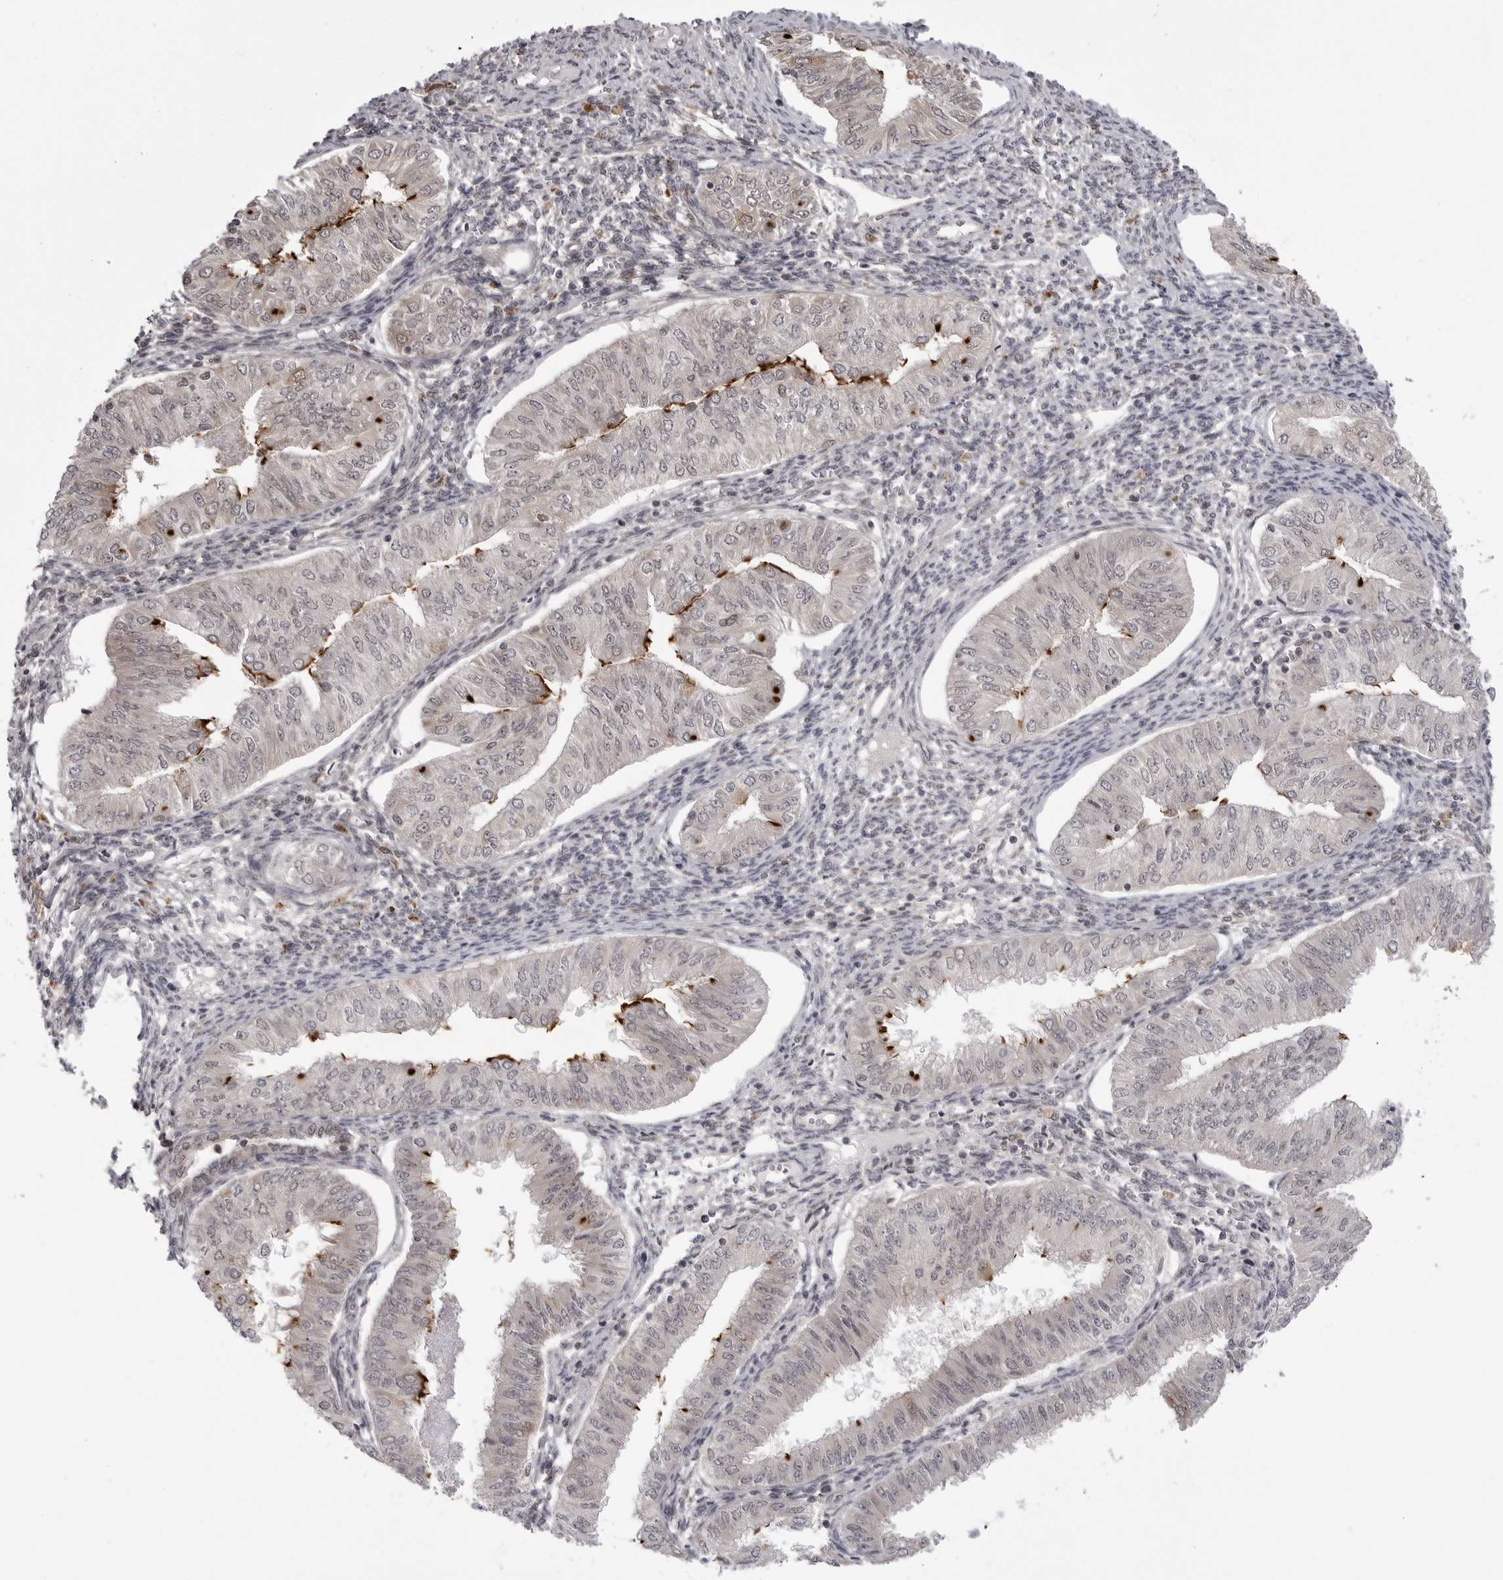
{"staining": {"intensity": "negative", "quantity": "none", "location": "none"}, "tissue": "endometrial cancer", "cell_type": "Tumor cells", "image_type": "cancer", "snomed": [{"axis": "morphology", "description": "Normal tissue, NOS"}, {"axis": "morphology", "description": "Adenocarcinoma, NOS"}, {"axis": "topography", "description": "Endometrium"}], "caption": "Human endometrial adenocarcinoma stained for a protein using IHC displays no positivity in tumor cells.", "gene": "PTK2B", "patient": {"sex": "female", "age": 53}}